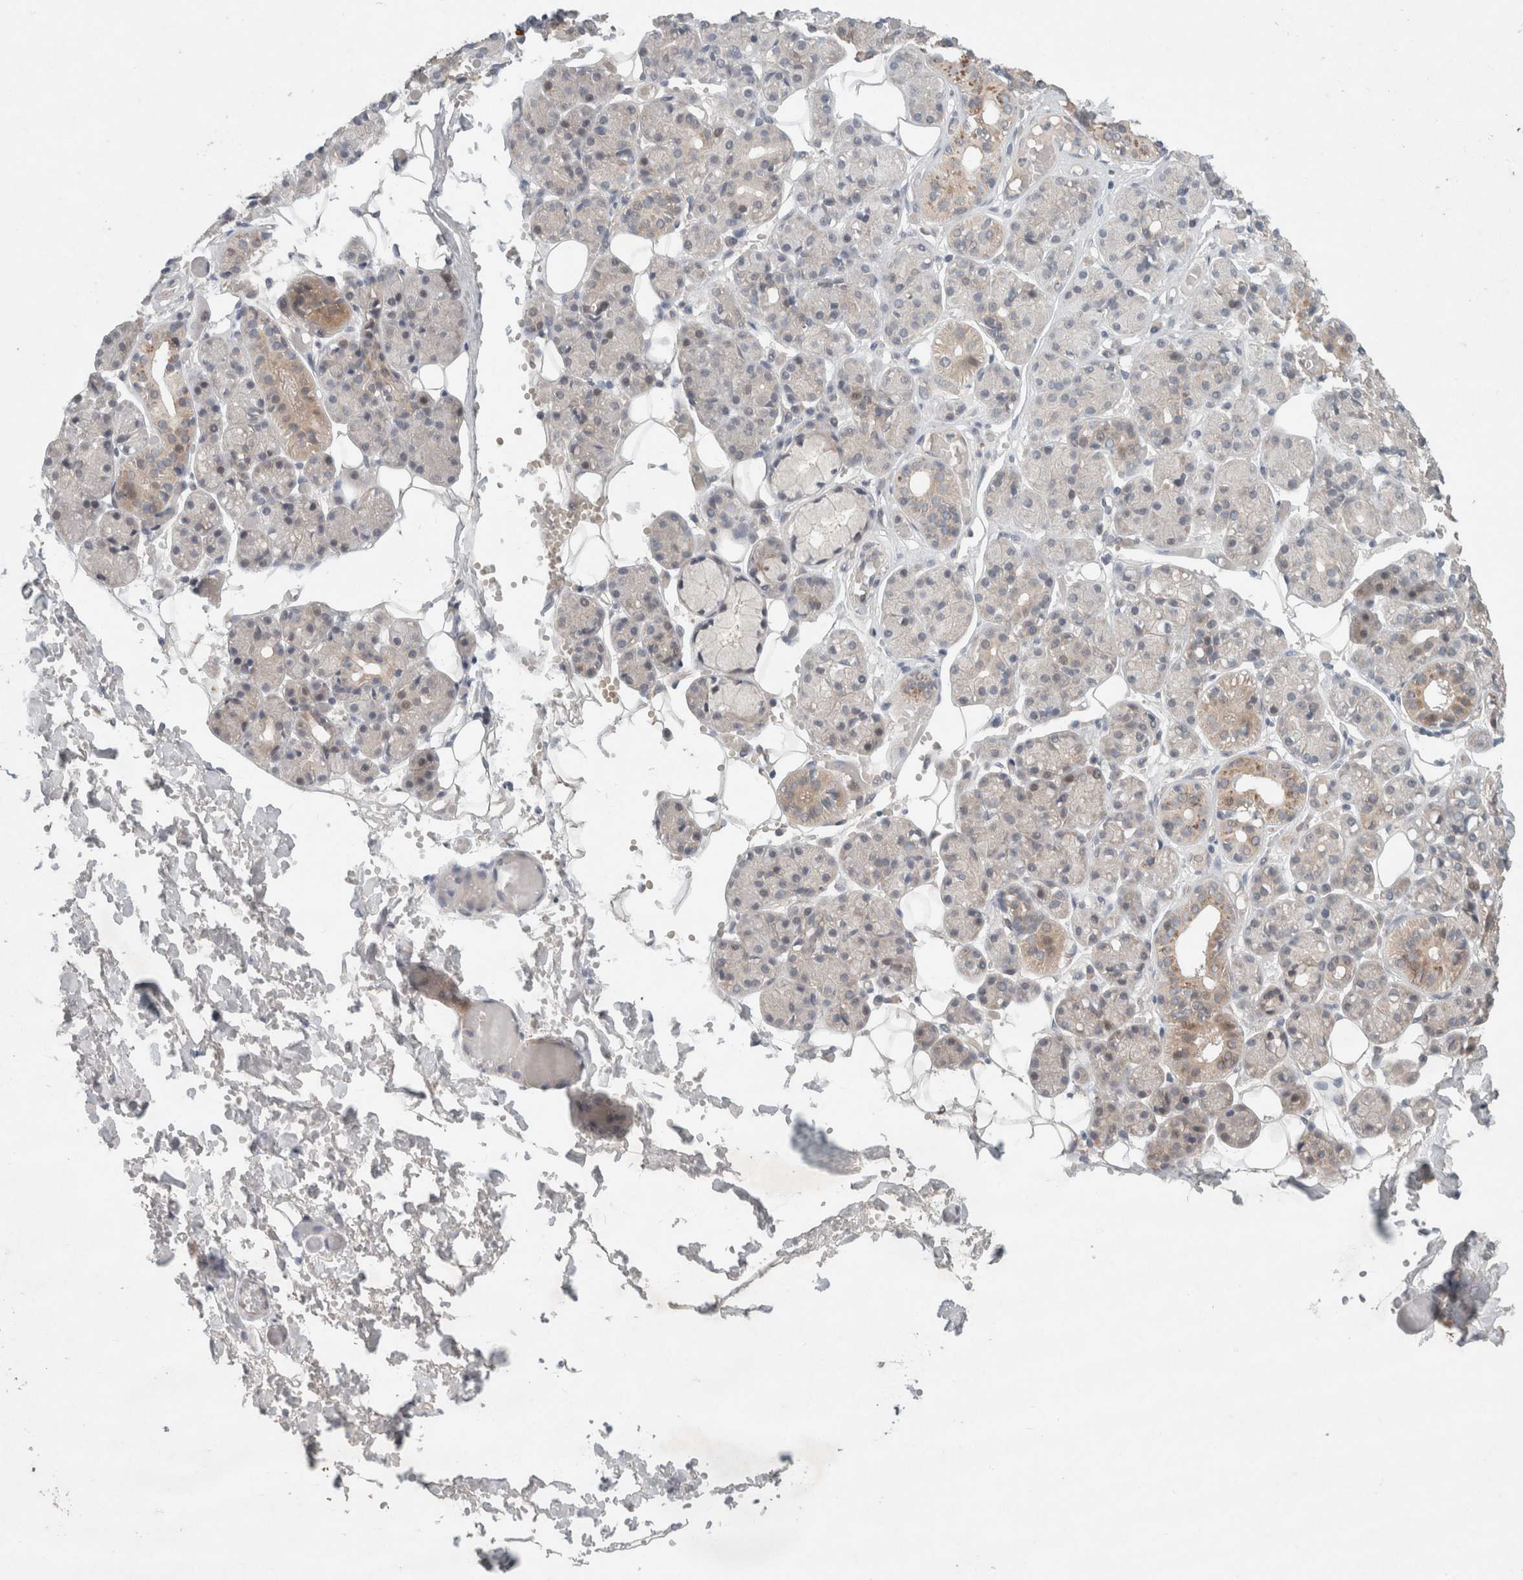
{"staining": {"intensity": "weak", "quantity": "<25%", "location": "cytoplasmic/membranous"}, "tissue": "salivary gland", "cell_type": "Glandular cells", "image_type": "normal", "snomed": [{"axis": "morphology", "description": "Normal tissue, NOS"}, {"axis": "topography", "description": "Salivary gland"}], "caption": "This is an immunohistochemistry photomicrograph of benign human salivary gland. There is no positivity in glandular cells.", "gene": "RASAL2", "patient": {"sex": "male", "age": 63}}